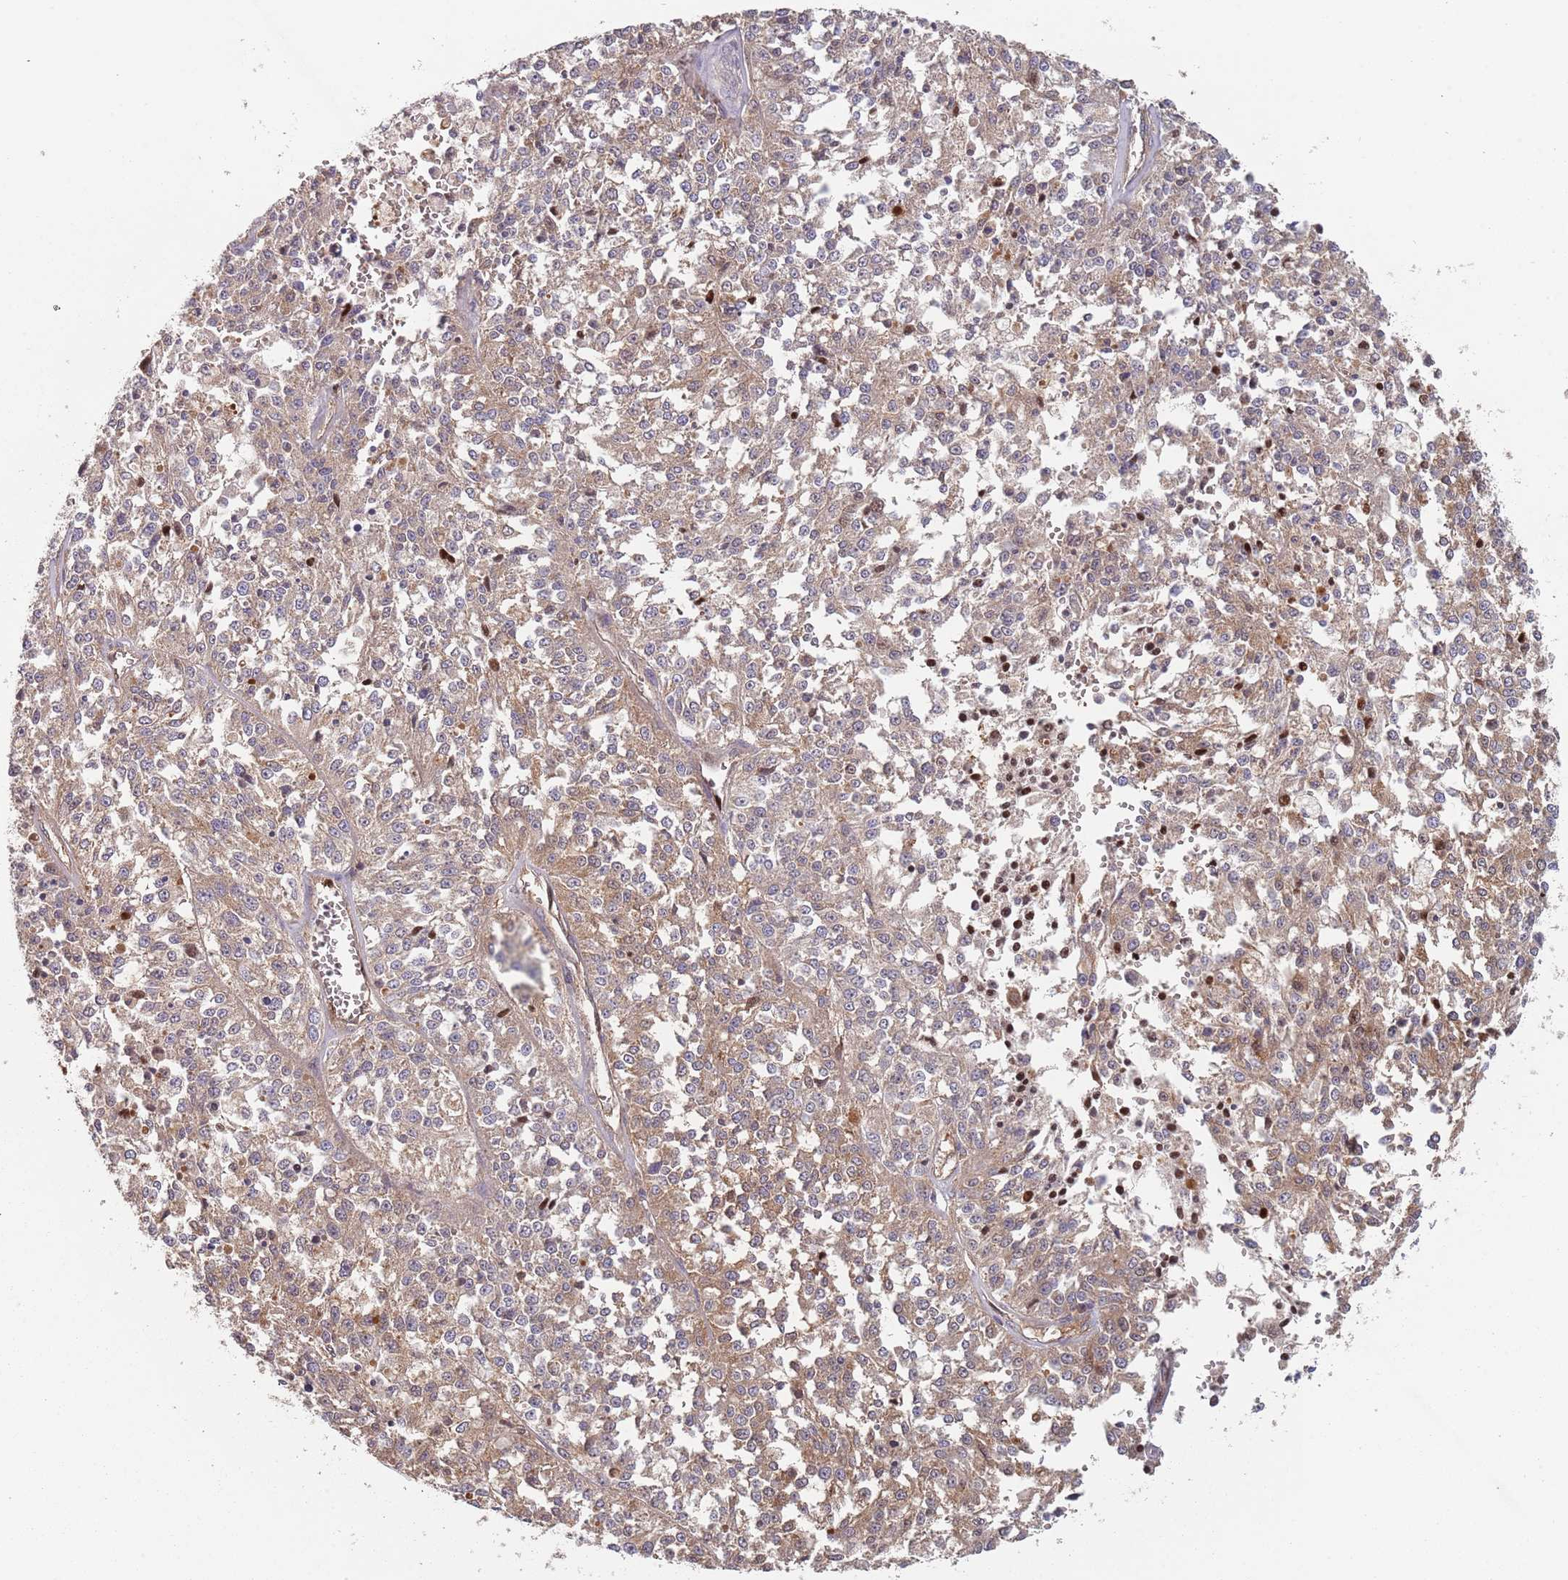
{"staining": {"intensity": "weak", "quantity": "25%-75%", "location": "cytoplasmic/membranous"}, "tissue": "melanoma", "cell_type": "Tumor cells", "image_type": "cancer", "snomed": [{"axis": "morphology", "description": "Malignant melanoma, NOS"}, {"axis": "topography", "description": "Skin"}], "caption": "Human melanoma stained with a protein marker exhibits weak staining in tumor cells.", "gene": "GDI2", "patient": {"sex": "female", "age": 64}}